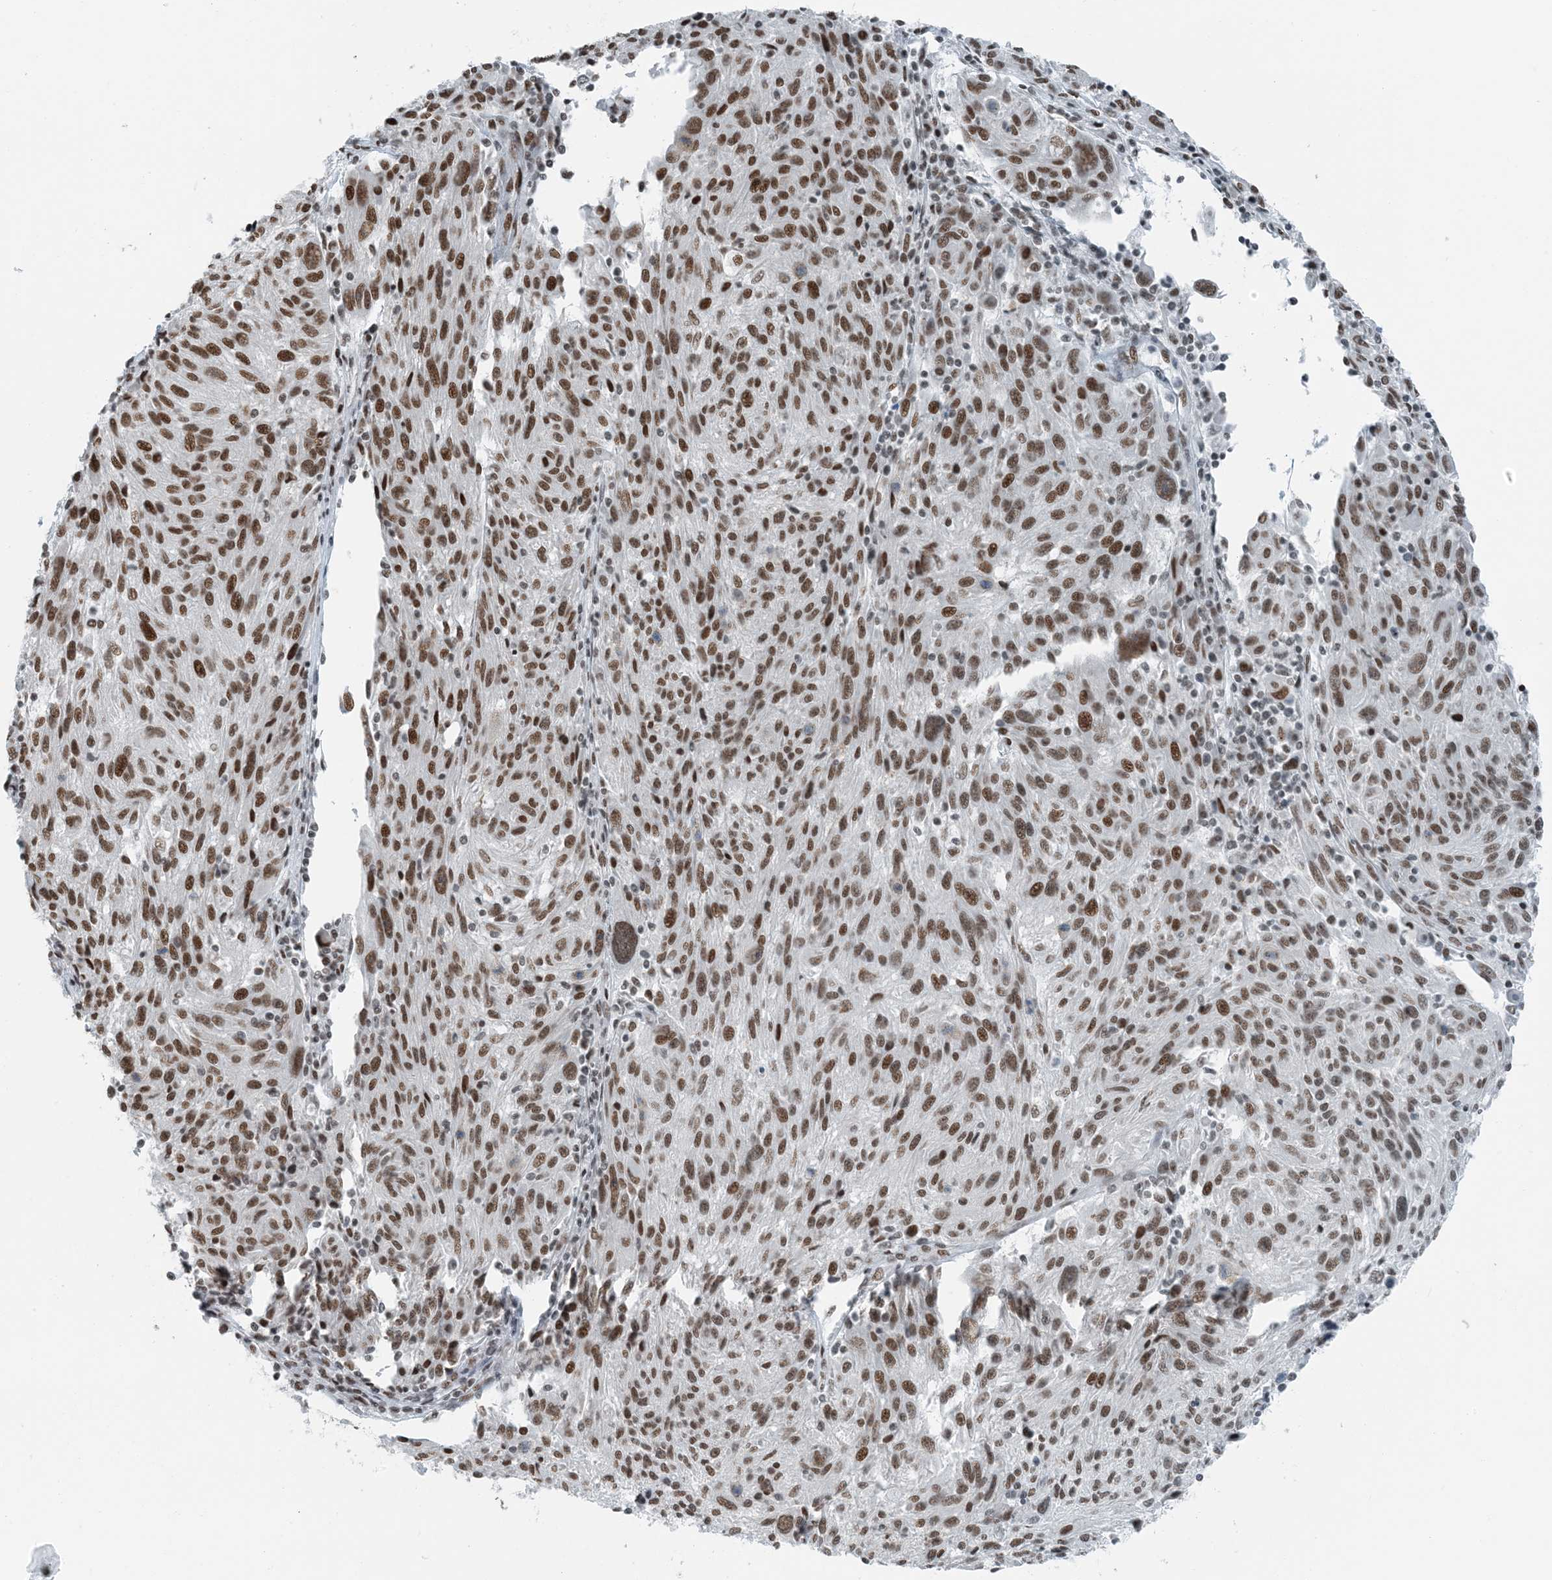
{"staining": {"intensity": "strong", "quantity": ">75%", "location": "nuclear"}, "tissue": "melanoma", "cell_type": "Tumor cells", "image_type": "cancer", "snomed": [{"axis": "morphology", "description": "Malignant melanoma, NOS"}, {"axis": "topography", "description": "Skin"}], "caption": "The photomicrograph displays staining of malignant melanoma, revealing strong nuclear protein expression (brown color) within tumor cells. (Stains: DAB in brown, nuclei in blue, Microscopy: brightfield microscopy at high magnification).", "gene": "ZNF500", "patient": {"sex": "male", "age": 53}}